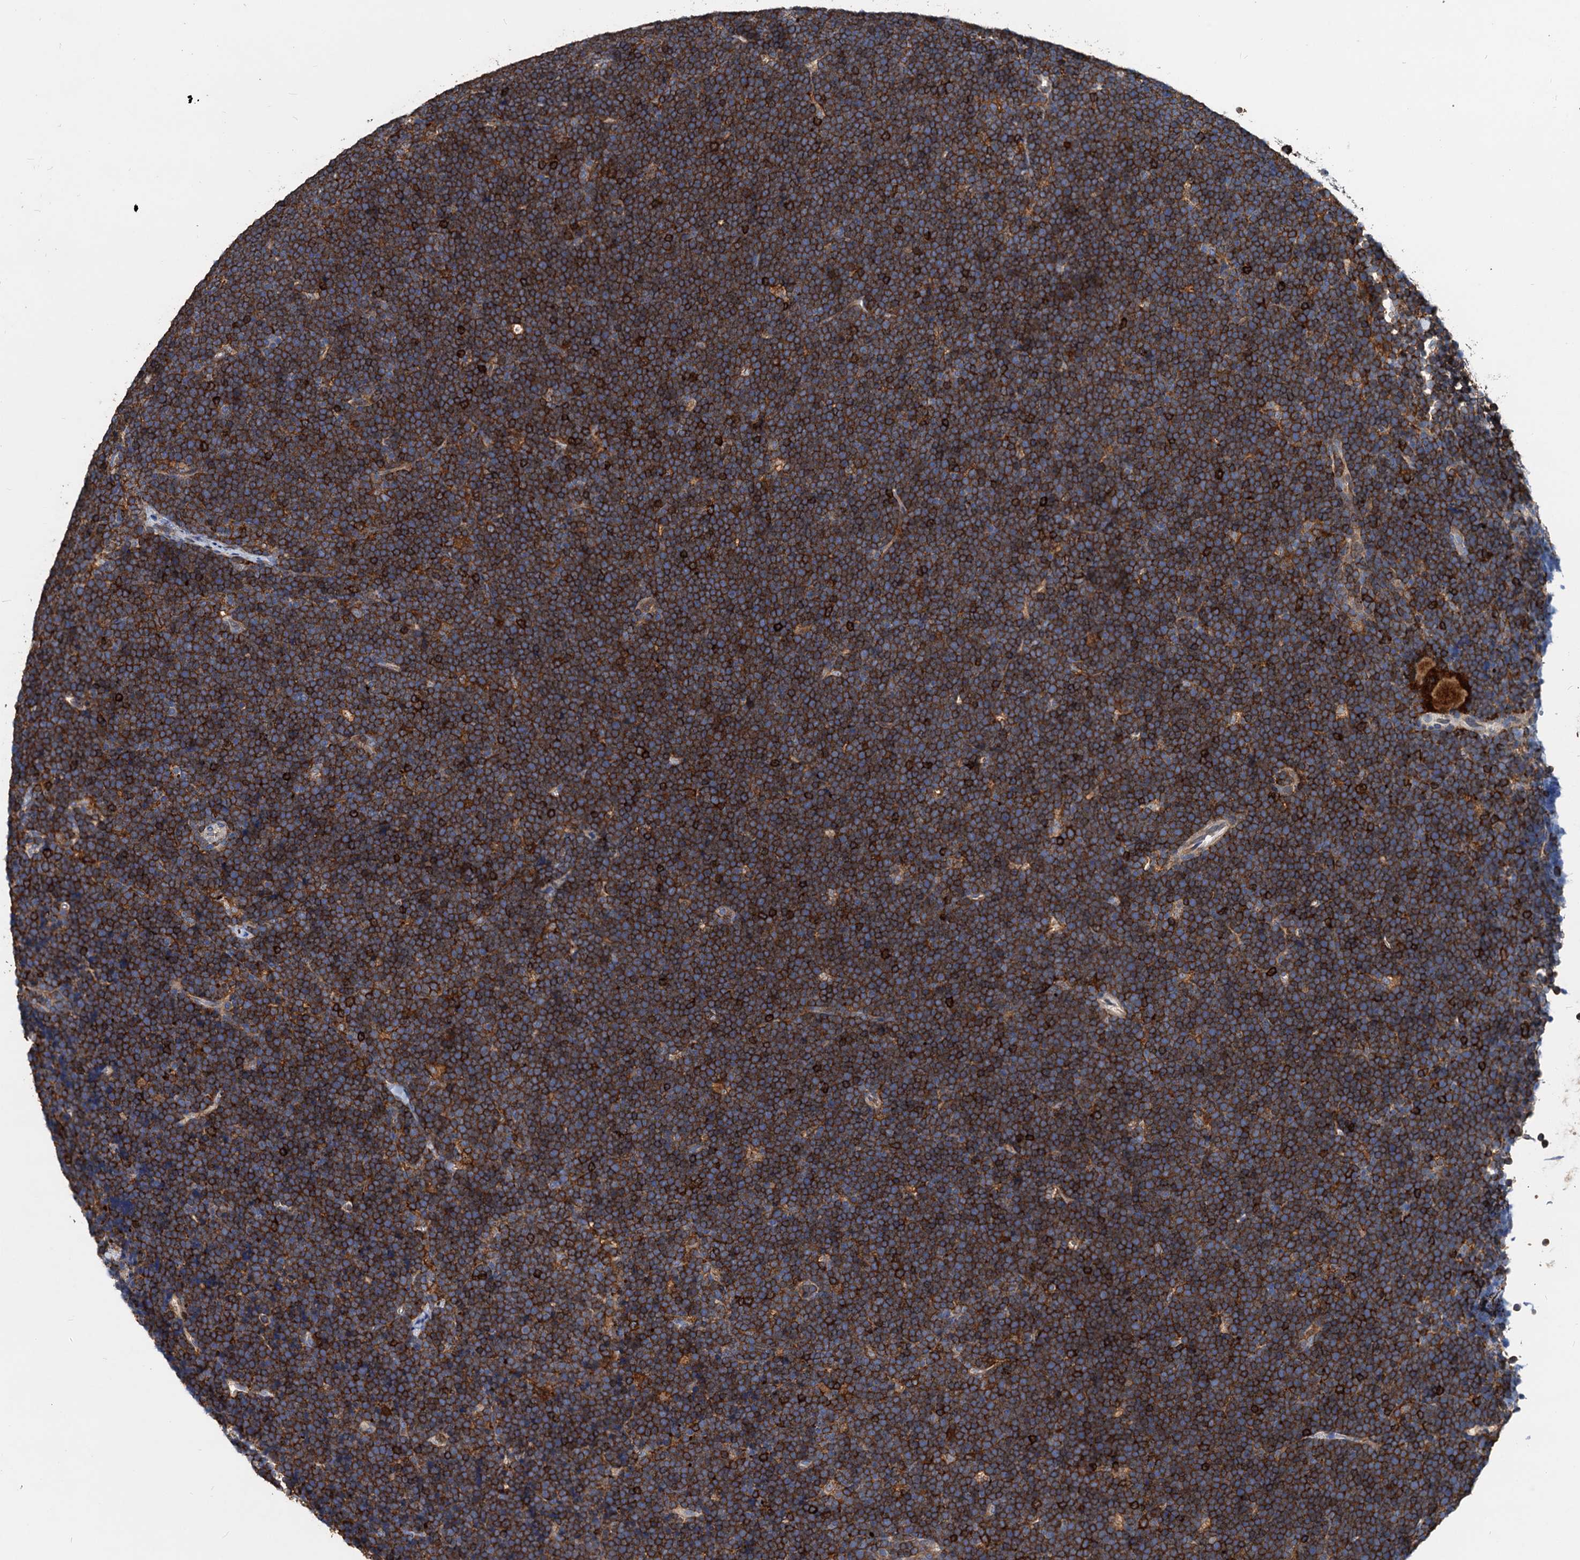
{"staining": {"intensity": "strong", "quantity": ">75%", "location": "cytoplasmic/membranous"}, "tissue": "lymphoma", "cell_type": "Tumor cells", "image_type": "cancer", "snomed": [{"axis": "morphology", "description": "Malignant lymphoma, non-Hodgkin's type, High grade"}, {"axis": "topography", "description": "Lymph node"}], "caption": "Human malignant lymphoma, non-Hodgkin's type (high-grade) stained for a protein (brown) shows strong cytoplasmic/membranous positive positivity in approximately >75% of tumor cells.", "gene": "LCP2", "patient": {"sex": "male", "age": 13}}